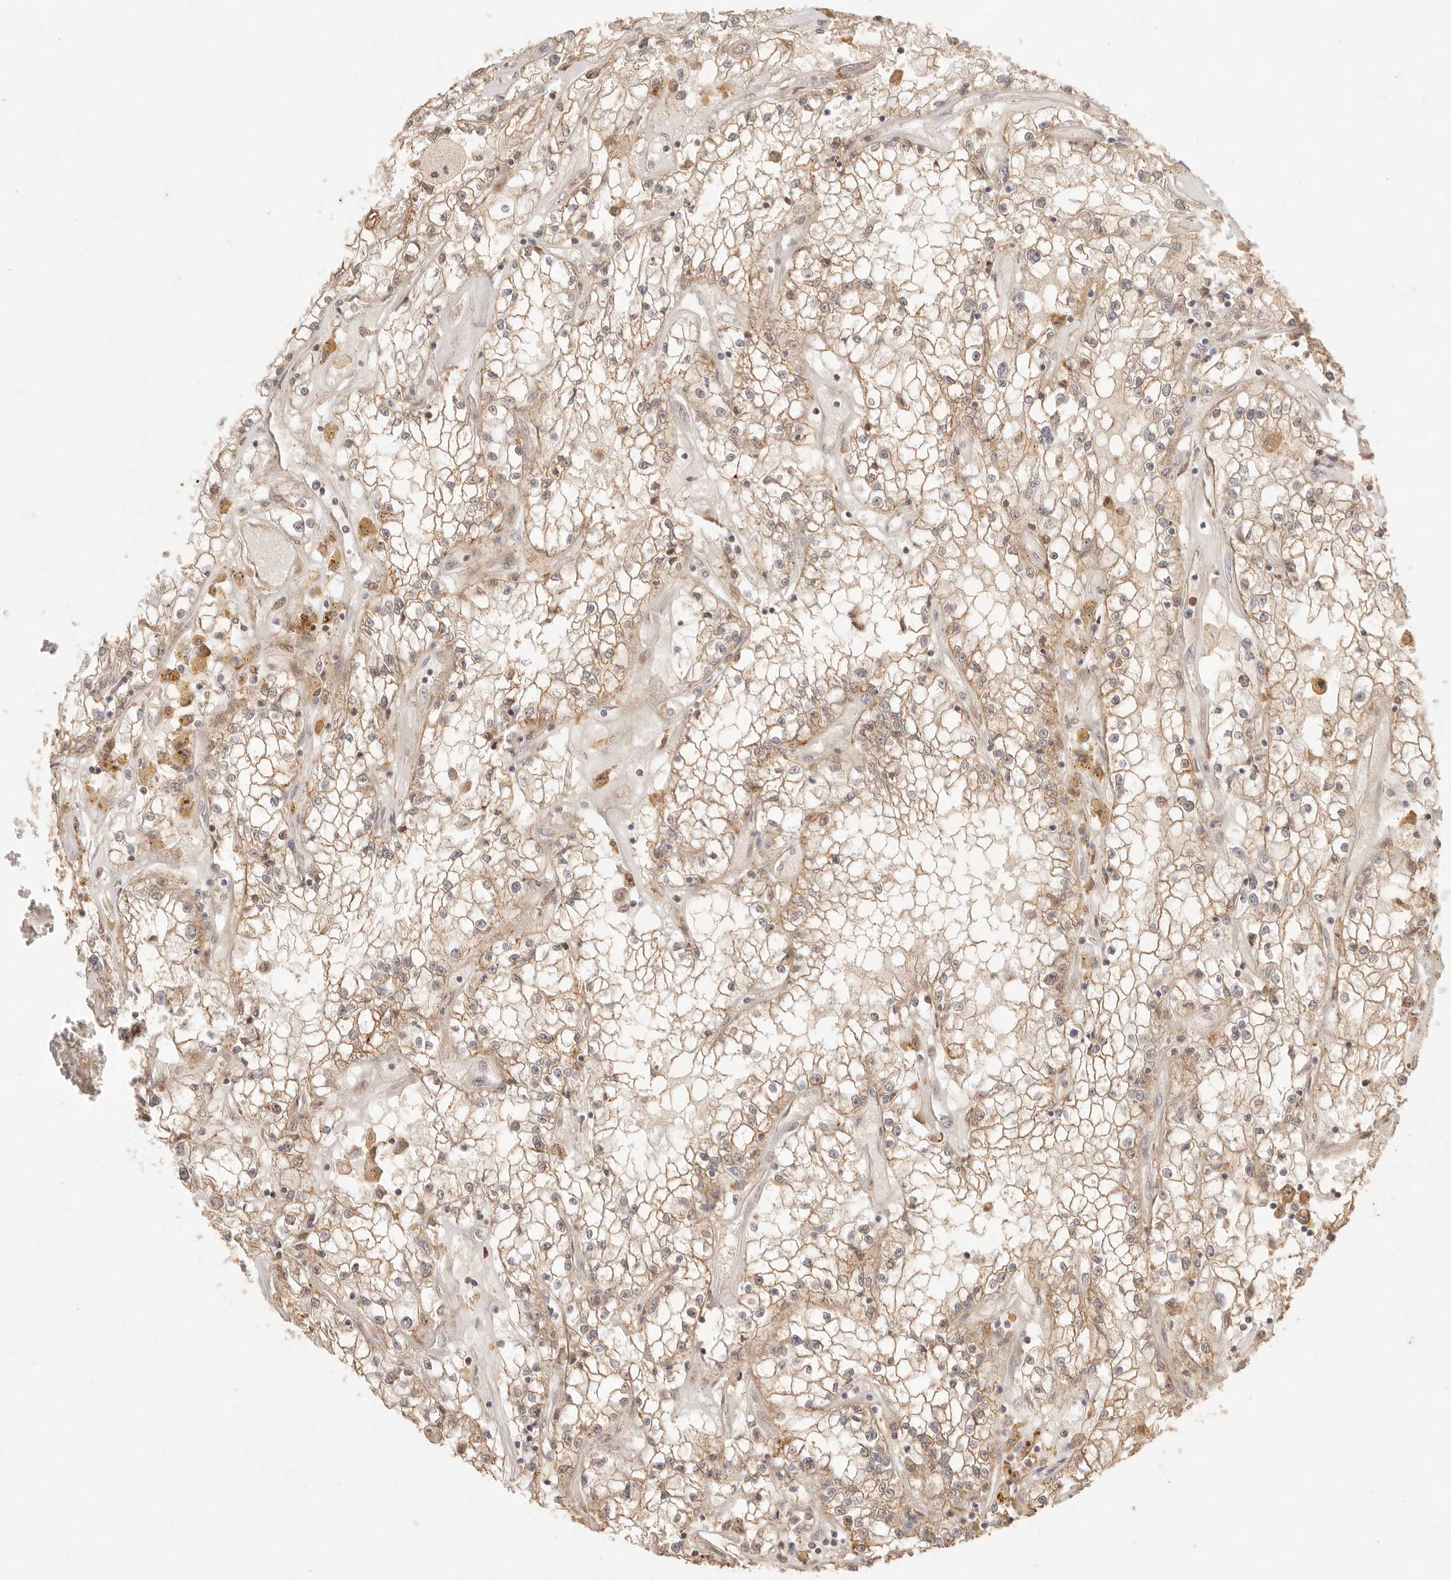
{"staining": {"intensity": "moderate", "quantity": ">75%", "location": "cytoplasmic/membranous"}, "tissue": "renal cancer", "cell_type": "Tumor cells", "image_type": "cancer", "snomed": [{"axis": "morphology", "description": "Adenocarcinoma, NOS"}, {"axis": "topography", "description": "Kidney"}], "caption": "This is an image of immunohistochemistry (IHC) staining of adenocarcinoma (renal), which shows moderate positivity in the cytoplasmic/membranous of tumor cells.", "gene": "PHLDA3", "patient": {"sex": "male", "age": 56}}